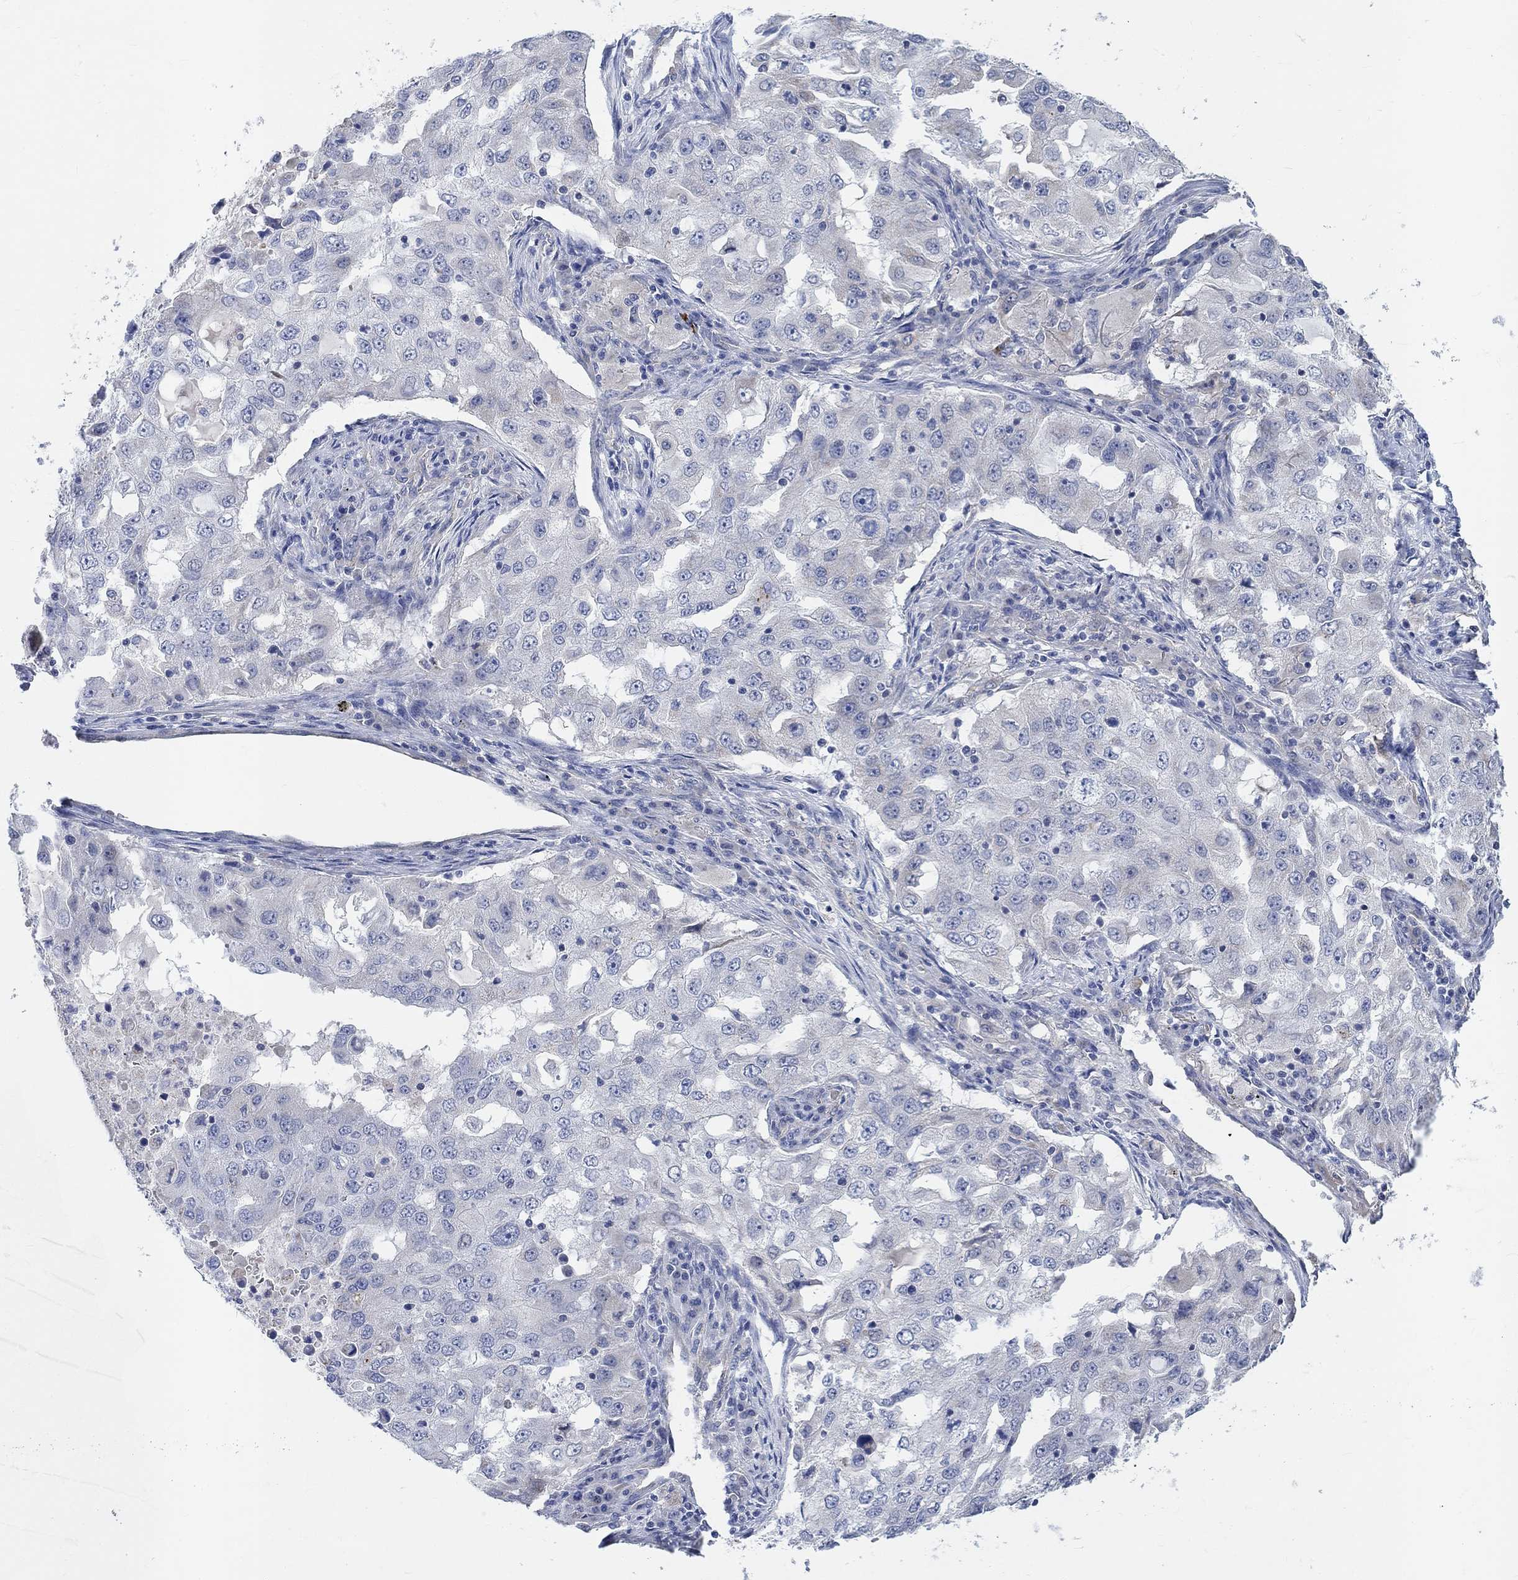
{"staining": {"intensity": "negative", "quantity": "none", "location": "none"}, "tissue": "lung cancer", "cell_type": "Tumor cells", "image_type": "cancer", "snomed": [{"axis": "morphology", "description": "Adenocarcinoma, NOS"}, {"axis": "topography", "description": "Lung"}], "caption": "High power microscopy histopathology image of an immunohistochemistry (IHC) histopathology image of lung adenocarcinoma, revealing no significant positivity in tumor cells.", "gene": "HCRTR1", "patient": {"sex": "female", "age": 61}}